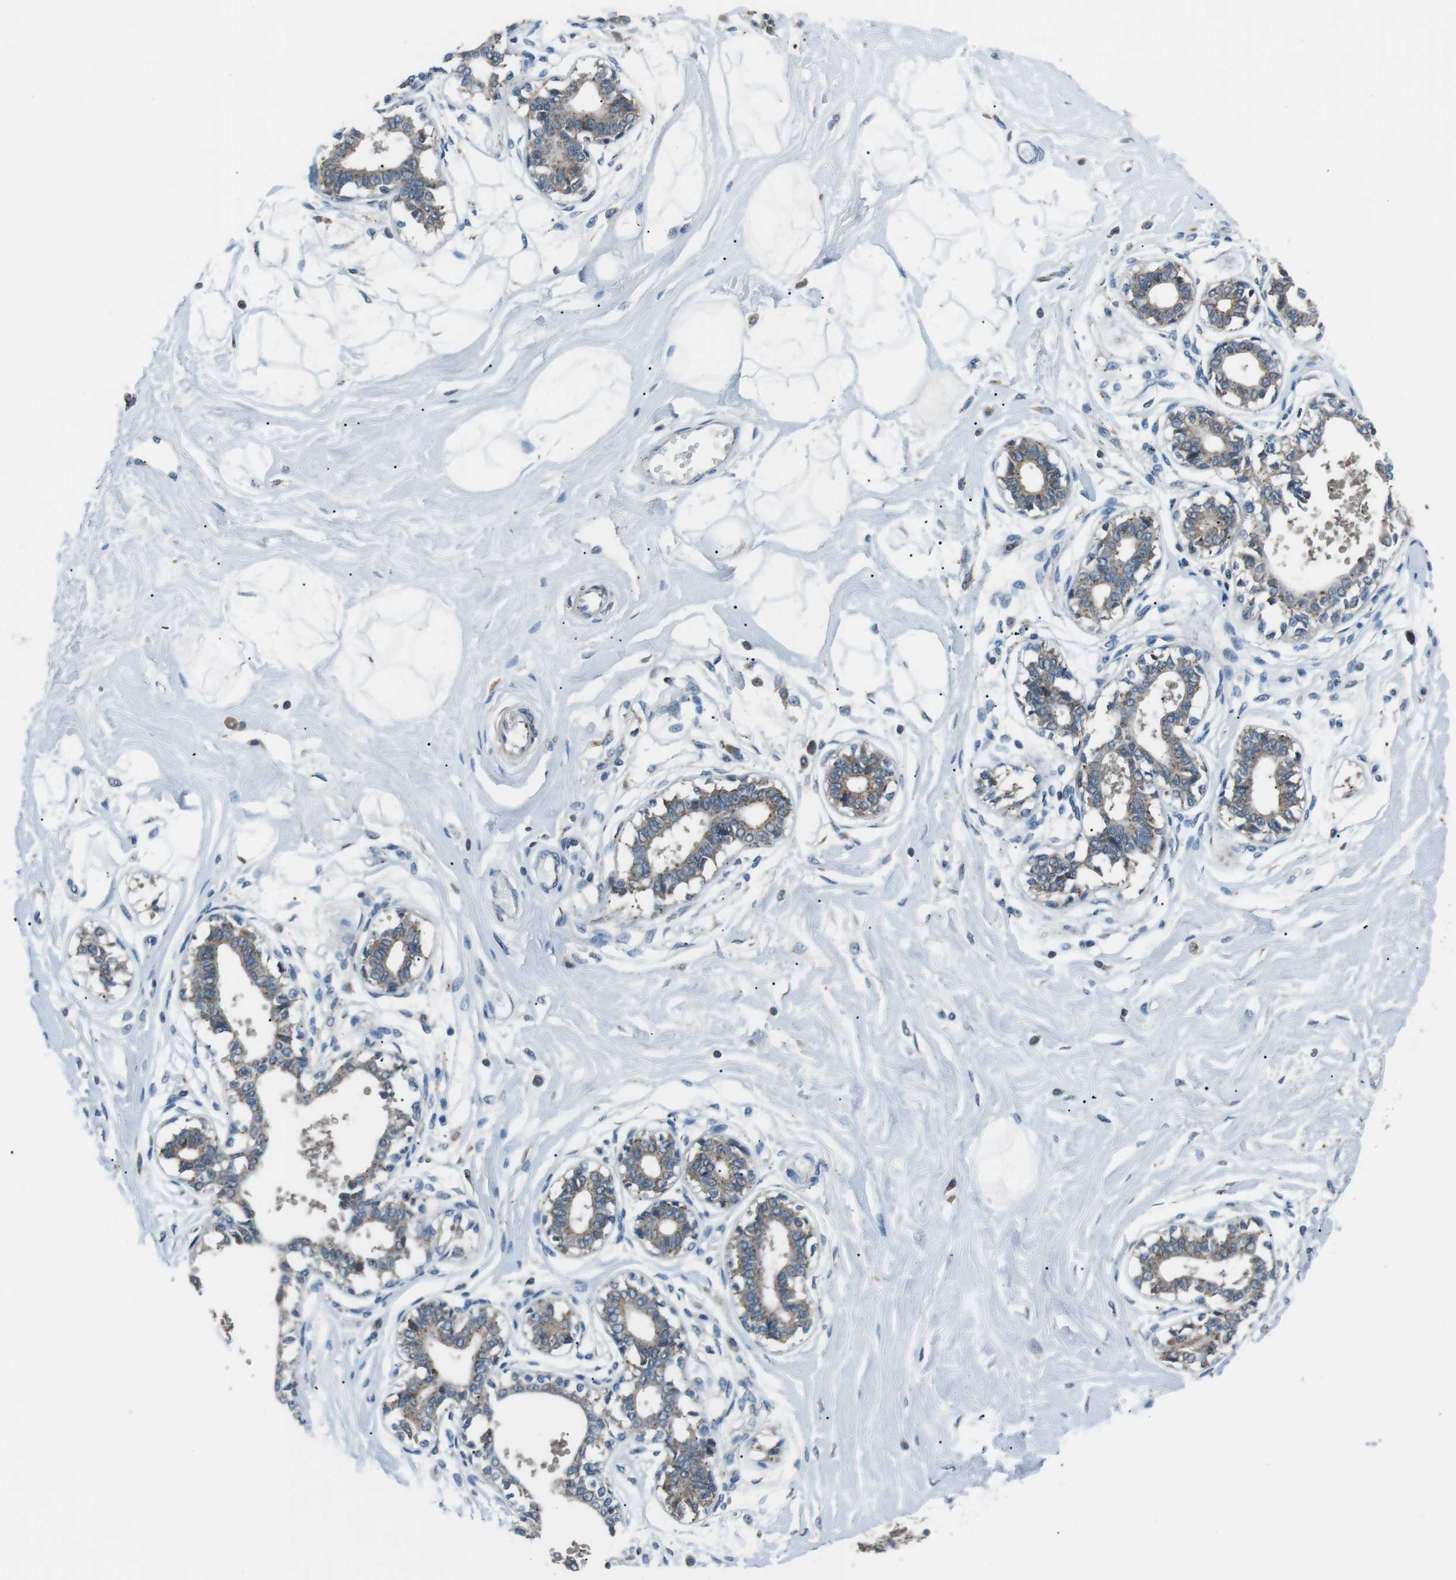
{"staining": {"intensity": "negative", "quantity": "none", "location": "none"}, "tissue": "breast", "cell_type": "Adipocytes", "image_type": "normal", "snomed": [{"axis": "morphology", "description": "Normal tissue, NOS"}, {"axis": "topography", "description": "Breast"}], "caption": "Immunohistochemistry (IHC) photomicrograph of unremarkable human breast stained for a protein (brown), which shows no positivity in adipocytes. (Brightfield microscopy of DAB immunohistochemistry (IHC) at high magnification).", "gene": "FAM3B", "patient": {"sex": "female", "age": 45}}